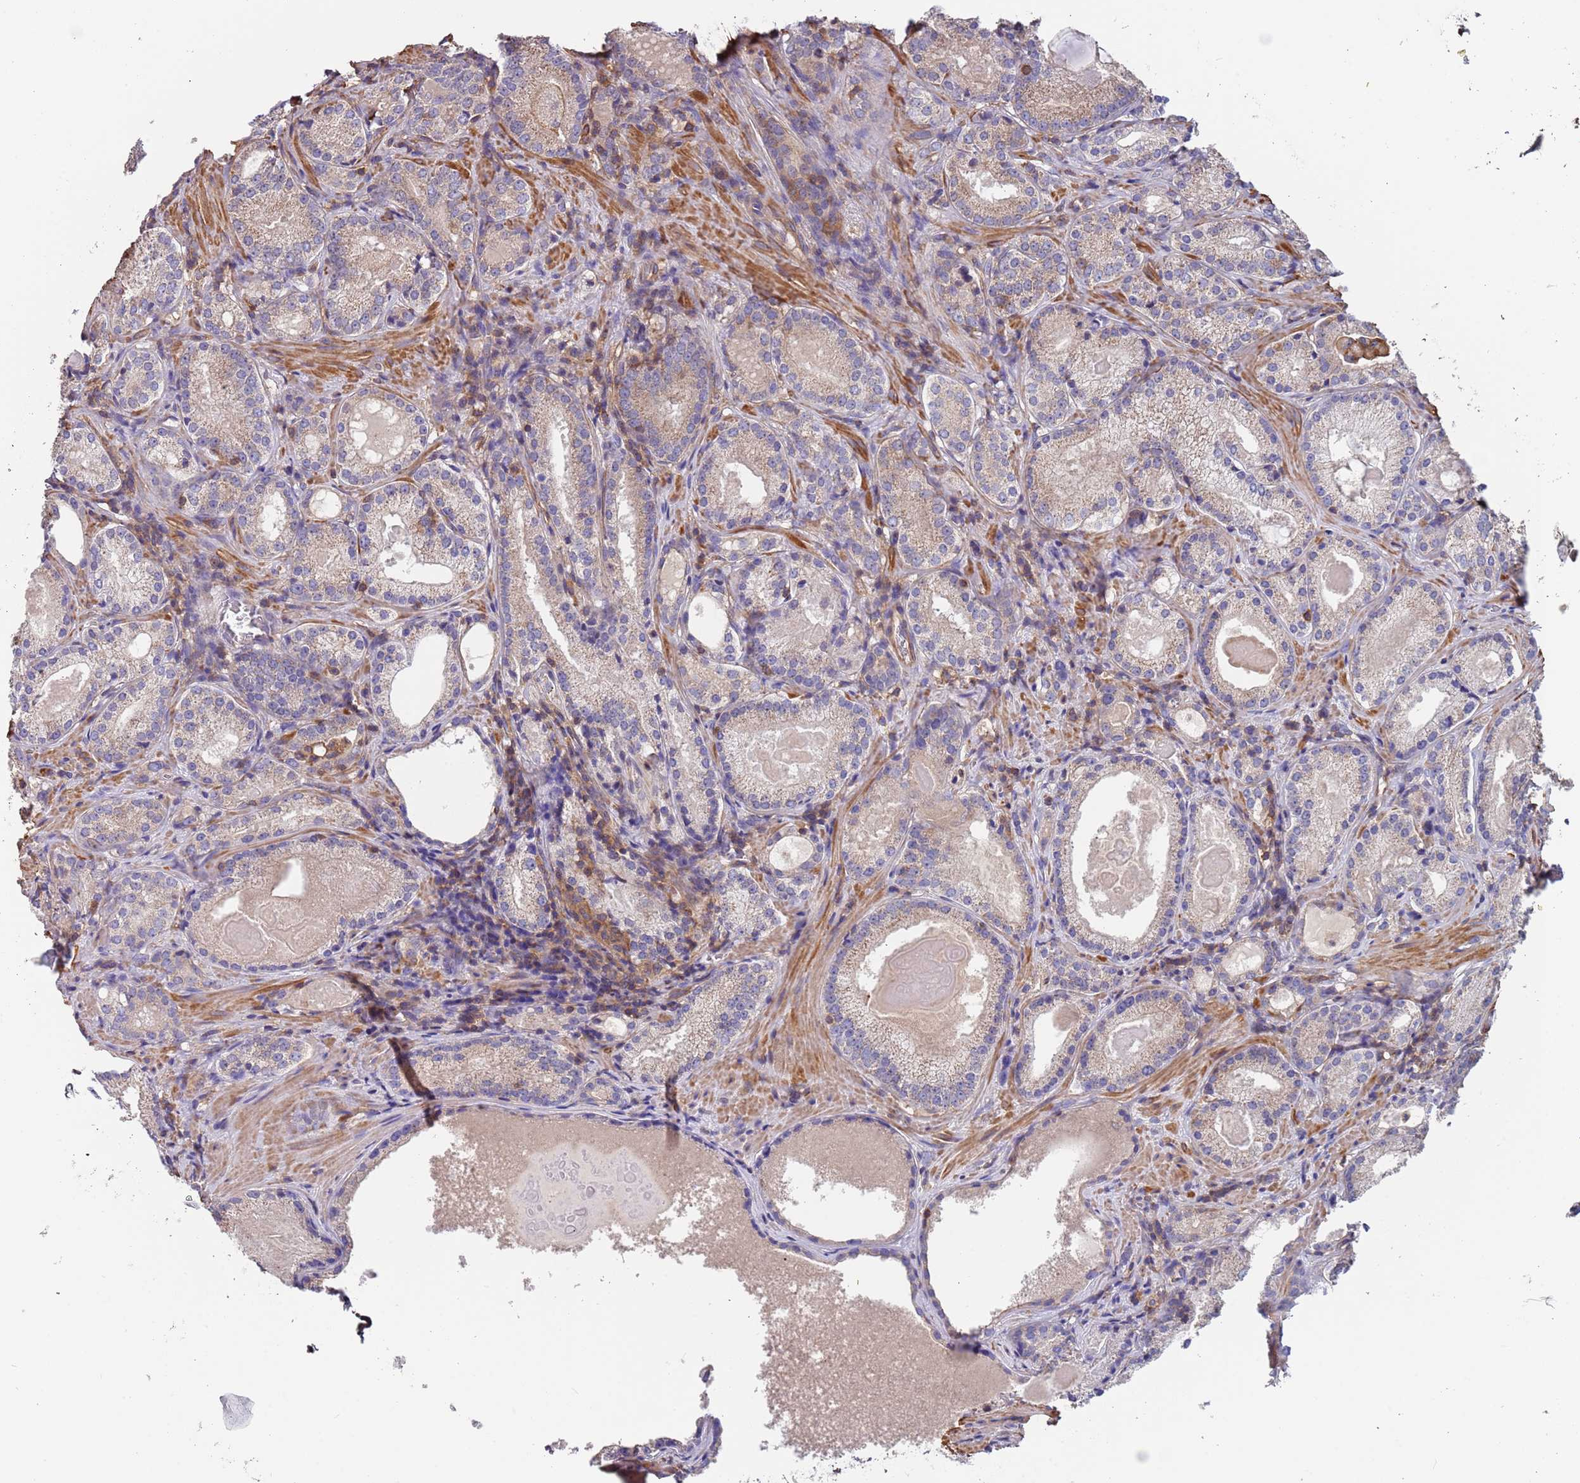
{"staining": {"intensity": "weak", "quantity": "25%-75%", "location": "cytoplasmic/membranous"}, "tissue": "prostate cancer", "cell_type": "Tumor cells", "image_type": "cancer", "snomed": [{"axis": "morphology", "description": "Adenocarcinoma, Low grade"}, {"axis": "topography", "description": "Prostate"}], "caption": "Immunohistochemistry image of neoplastic tissue: human prostate cancer (low-grade adenocarcinoma) stained using IHC exhibits low levels of weak protein expression localized specifically in the cytoplasmic/membranous of tumor cells, appearing as a cytoplasmic/membranous brown color.", "gene": "SYT4", "patient": {"sex": "male", "age": 57}}